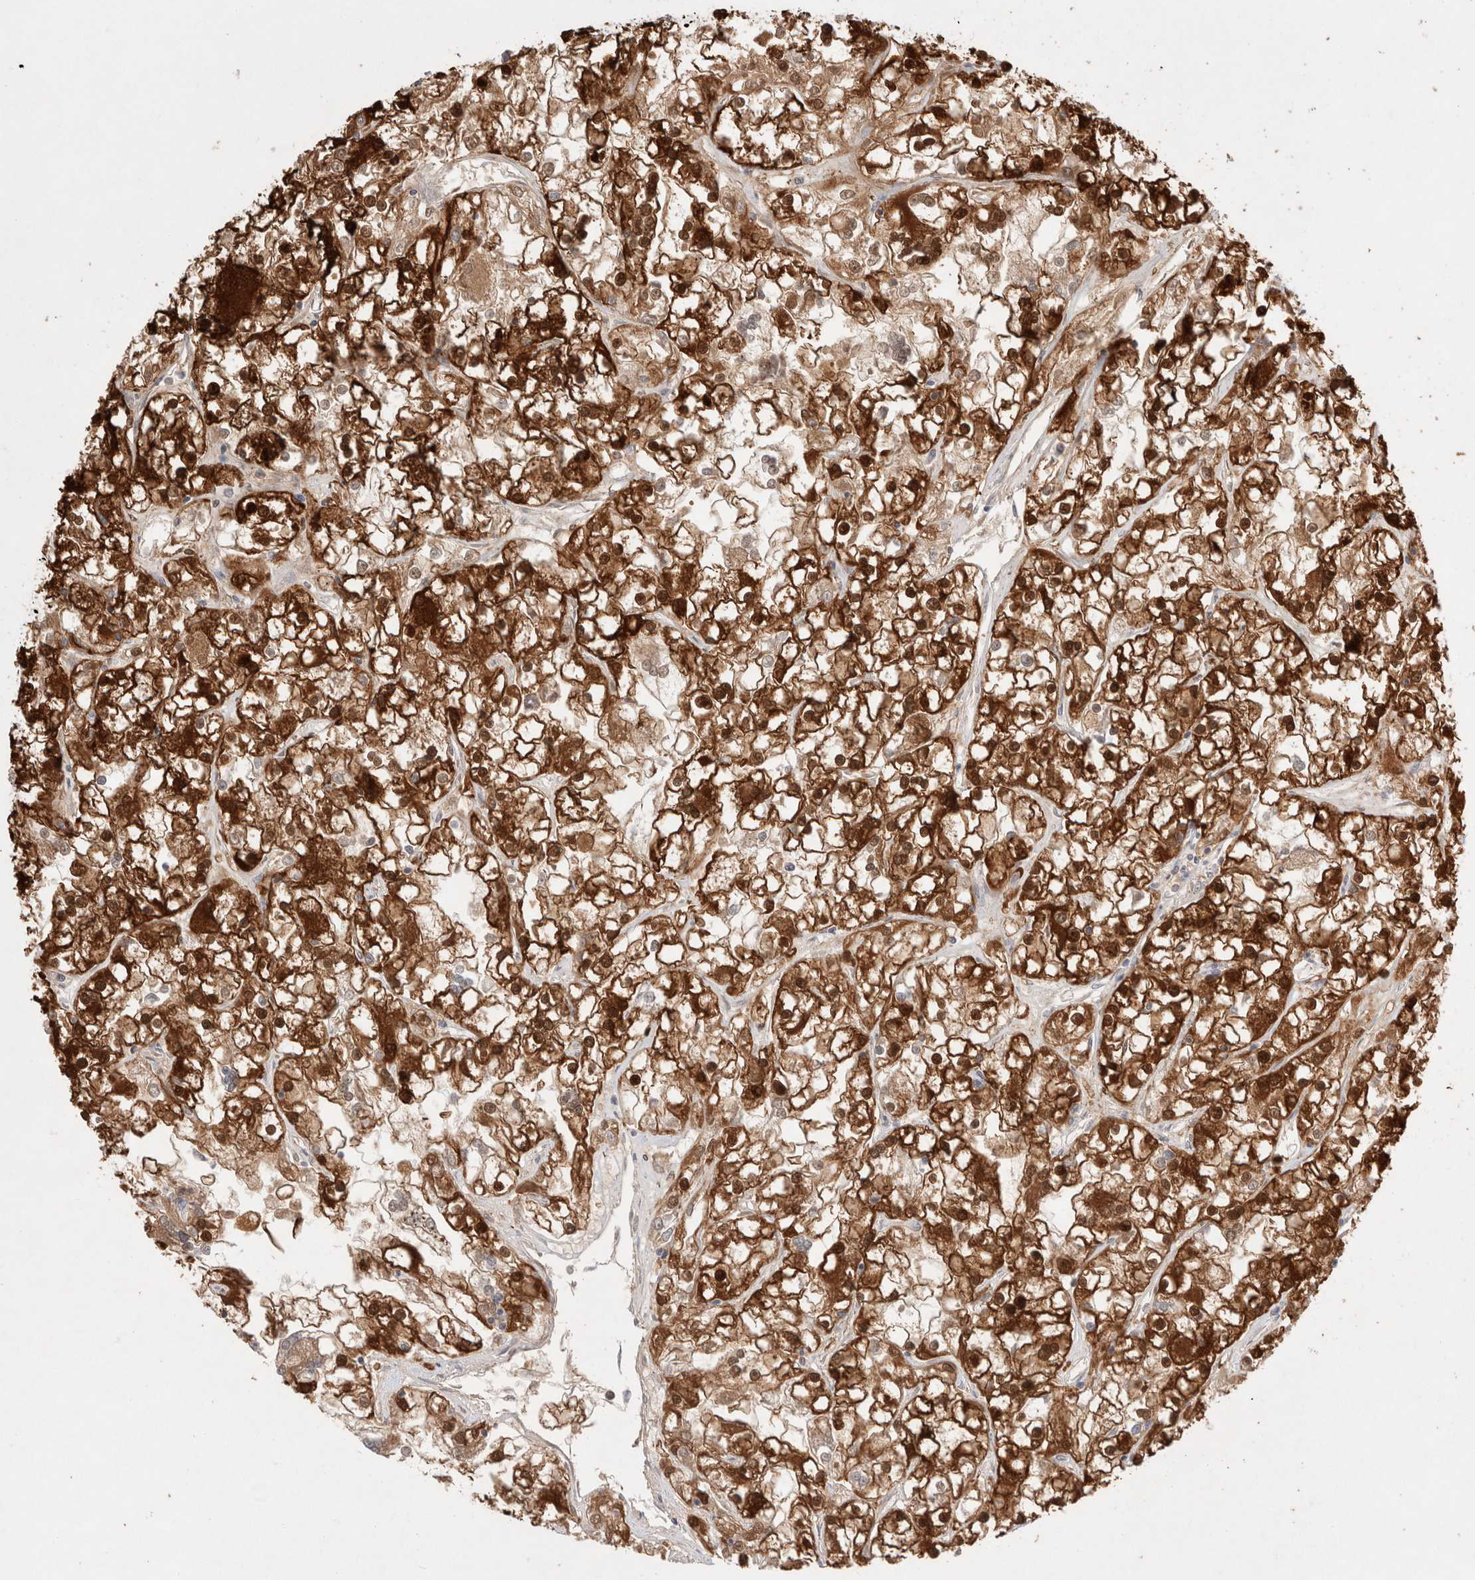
{"staining": {"intensity": "strong", "quantity": "25%-75%", "location": "cytoplasmic/membranous,nuclear"}, "tissue": "renal cancer", "cell_type": "Tumor cells", "image_type": "cancer", "snomed": [{"axis": "morphology", "description": "Adenocarcinoma, NOS"}, {"axis": "topography", "description": "Kidney"}], "caption": "Brown immunohistochemical staining in renal cancer (adenocarcinoma) displays strong cytoplasmic/membranous and nuclear expression in about 25%-75% of tumor cells.", "gene": "STARD10", "patient": {"sex": "female", "age": 52}}